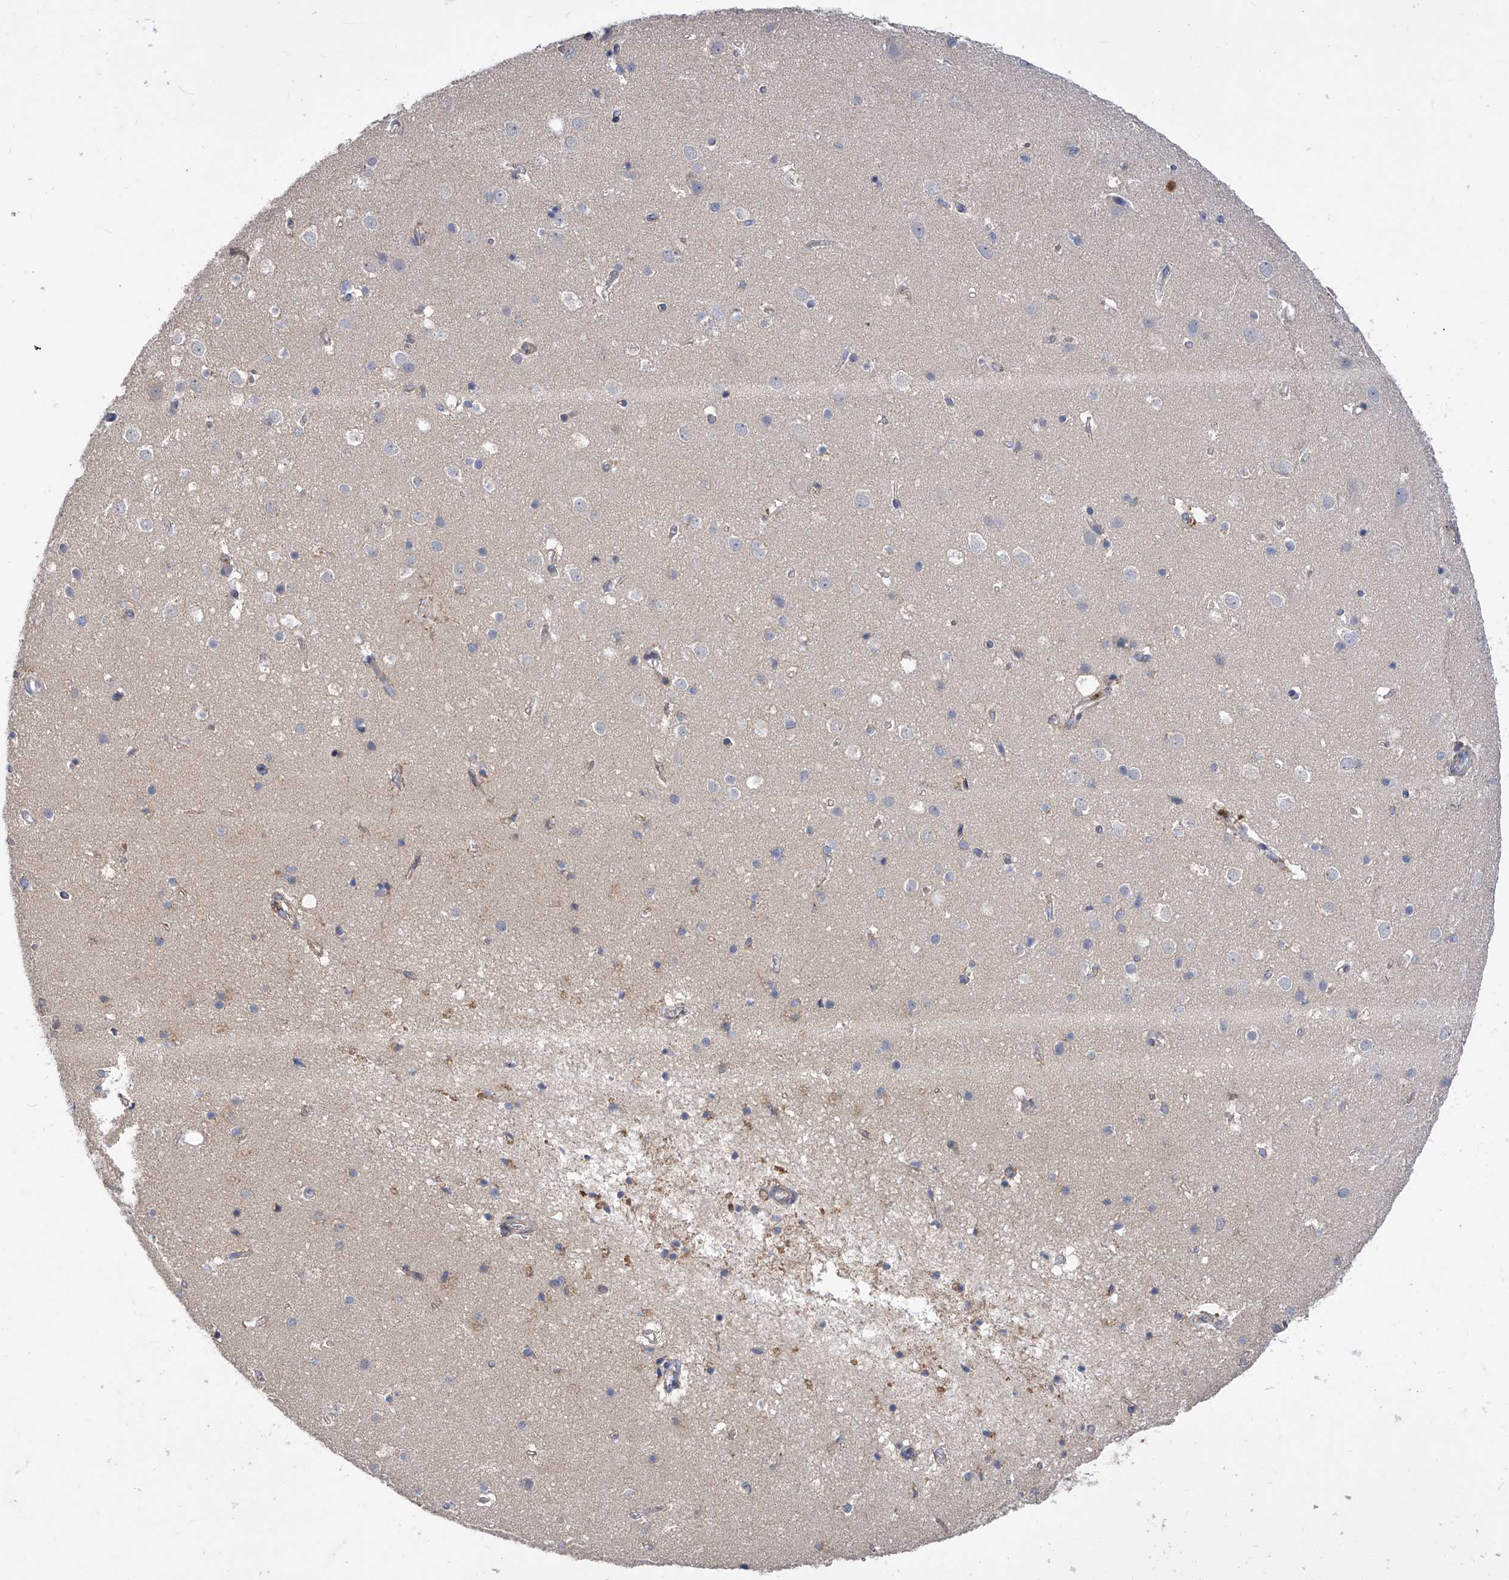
{"staining": {"intensity": "negative", "quantity": "none", "location": "none"}, "tissue": "cerebral cortex", "cell_type": "Endothelial cells", "image_type": "normal", "snomed": [{"axis": "morphology", "description": "Normal tissue, NOS"}, {"axis": "topography", "description": "Cerebral cortex"}], "caption": "This is a image of immunohistochemistry staining of normal cerebral cortex, which shows no staining in endothelial cells.", "gene": "PDSS2", "patient": {"sex": "male", "age": 54}}